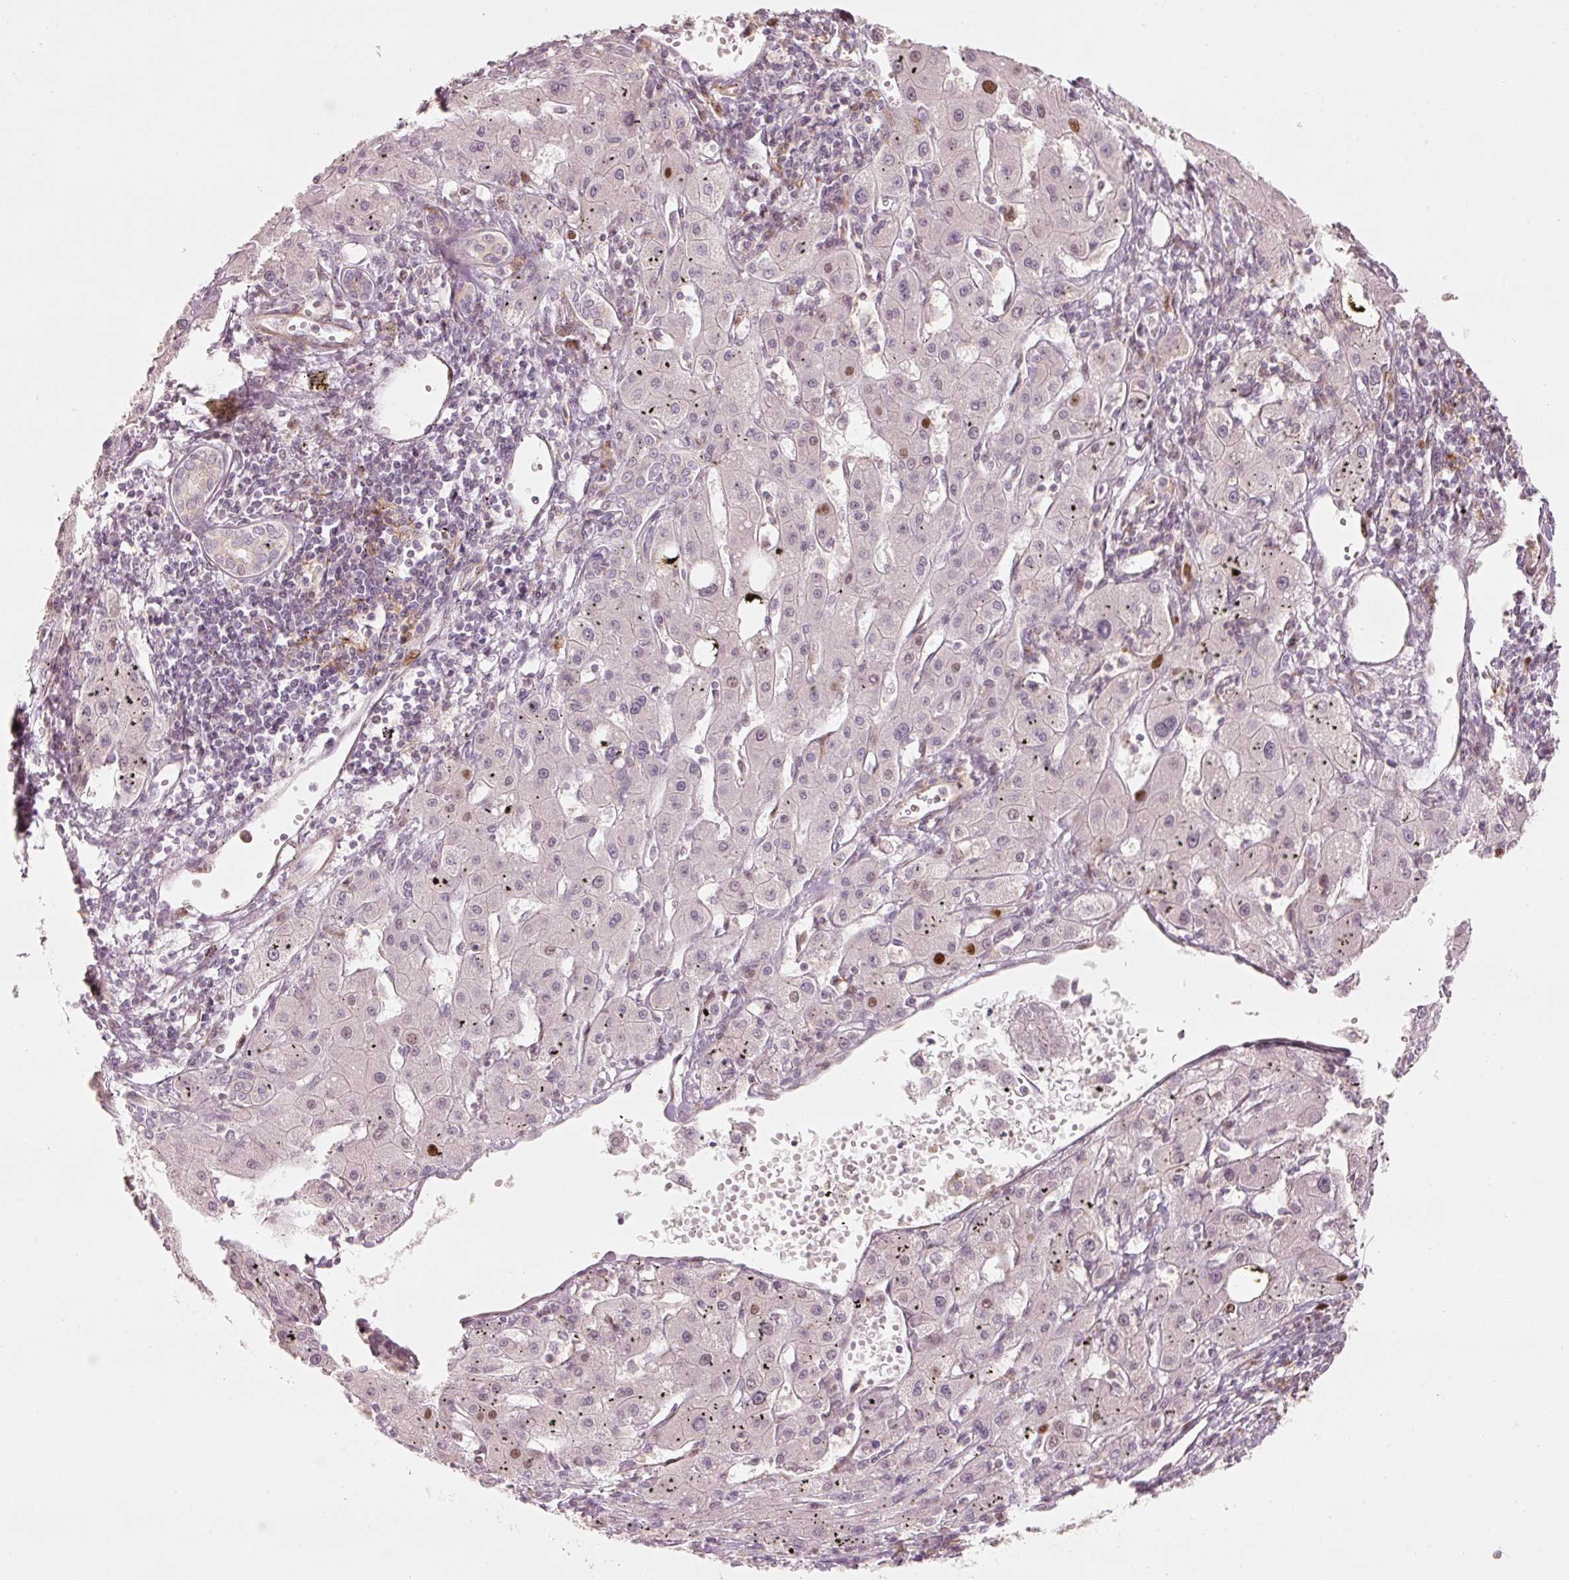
{"staining": {"intensity": "moderate", "quantity": "<25%", "location": "nuclear"}, "tissue": "liver cancer", "cell_type": "Tumor cells", "image_type": "cancer", "snomed": [{"axis": "morphology", "description": "Carcinoma, Hepatocellular, NOS"}, {"axis": "topography", "description": "Liver"}], "caption": "A low amount of moderate nuclear positivity is appreciated in approximately <25% of tumor cells in liver cancer (hepatocellular carcinoma) tissue.", "gene": "TREX2", "patient": {"sex": "male", "age": 72}}